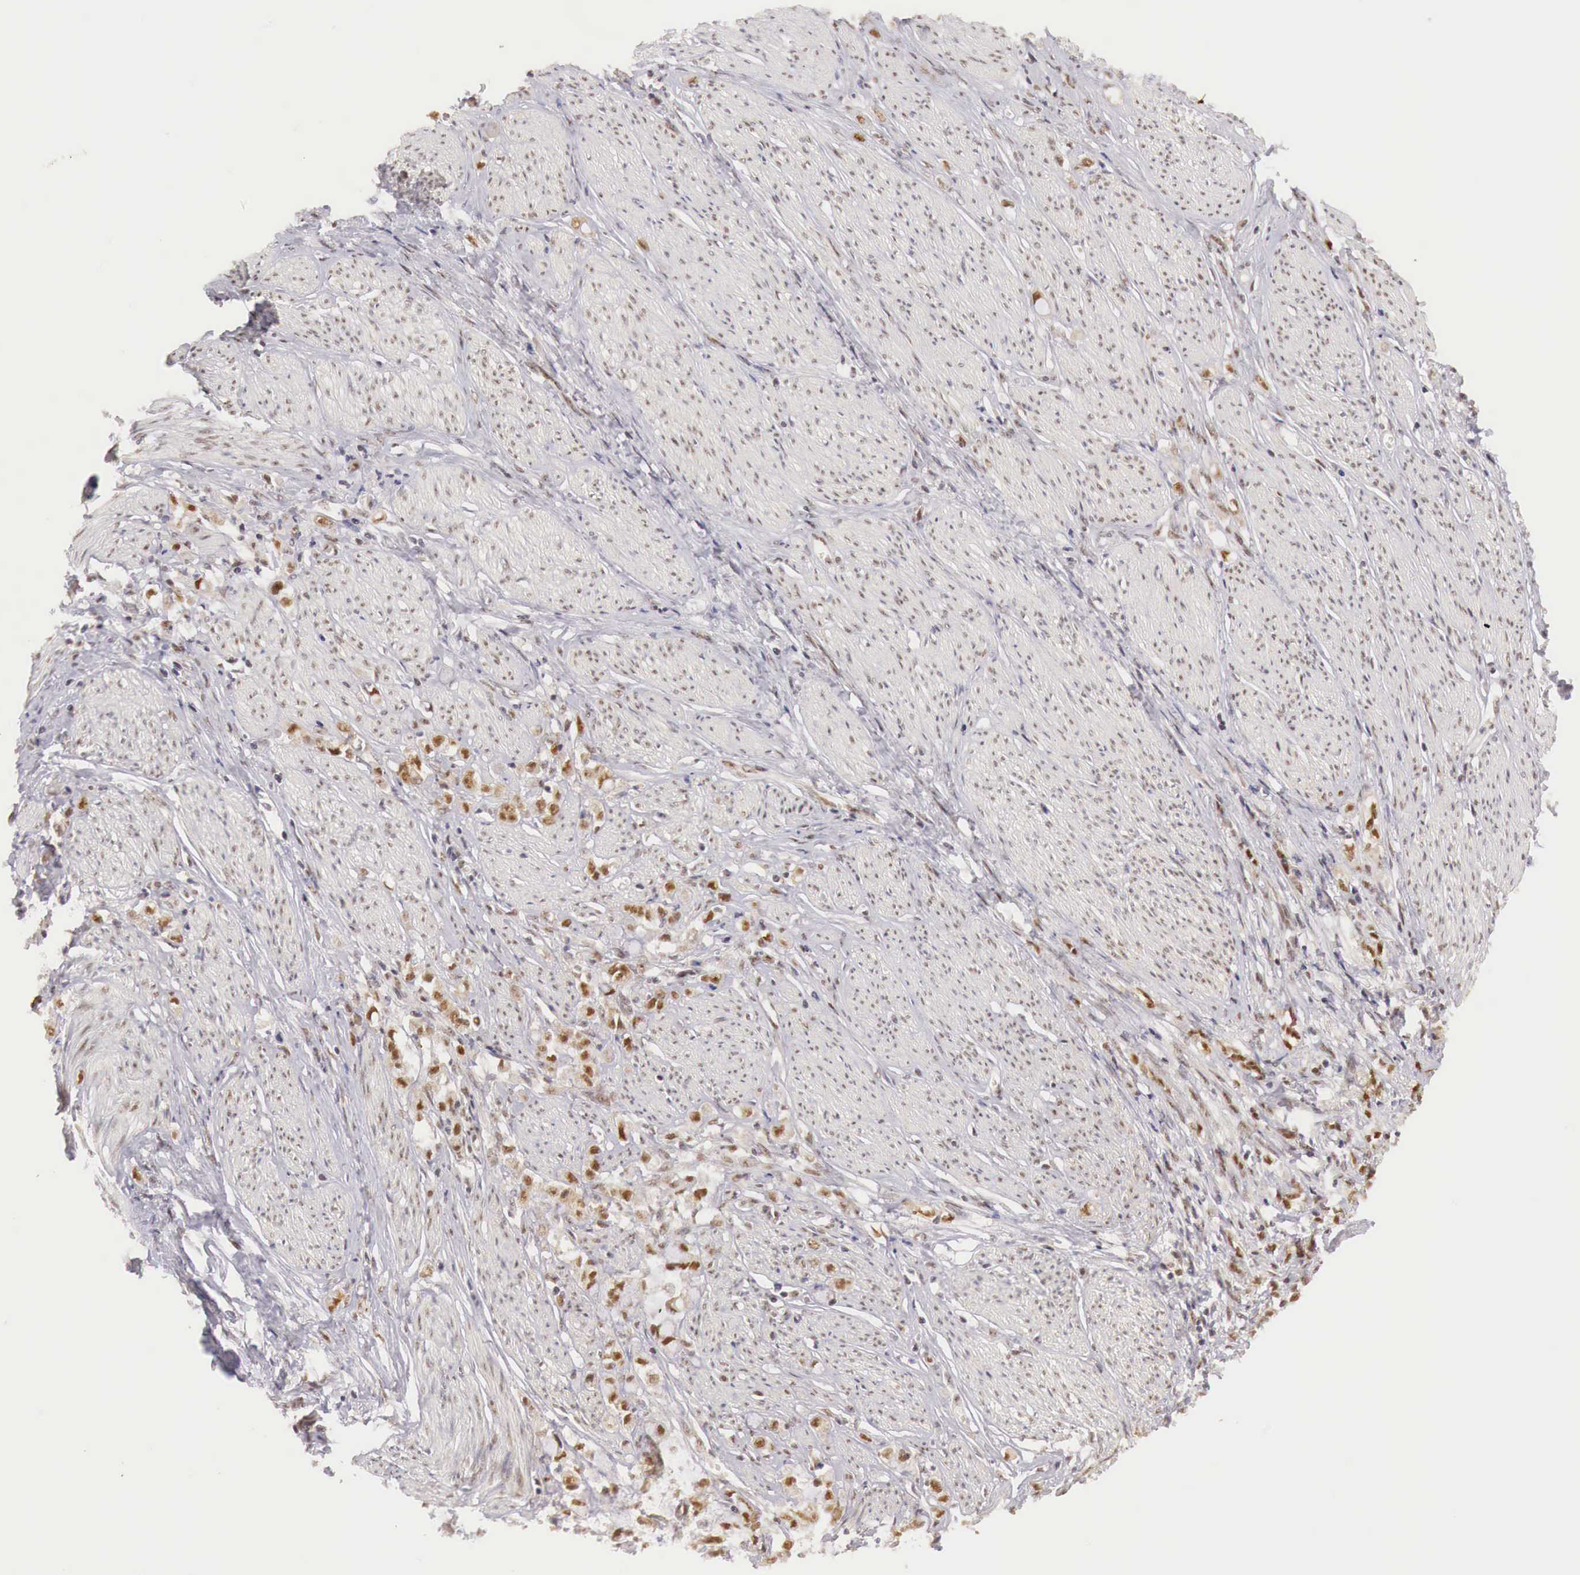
{"staining": {"intensity": "weak", "quantity": ">75%", "location": "cytoplasmic/membranous,nuclear"}, "tissue": "stomach cancer", "cell_type": "Tumor cells", "image_type": "cancer", "snomed": [{"axis": "morphology", "description": "Adenocarcinoma, NOS"}, {"axis": "topography", "description": "Stomach"}], "caption": "Immunohistochemical staining of human adenocarcinoma (stomach) reveals low levels of weak cytoplasmic/membranous and nuclear protein staining in about >75% of tumor cells. (Stains: DAB in brown, nuclei in blue, Microscopy: brightfield microscopy at high magnification).", "gene": "GPKOW", "patient": {"sex": "male", "age": 72}}